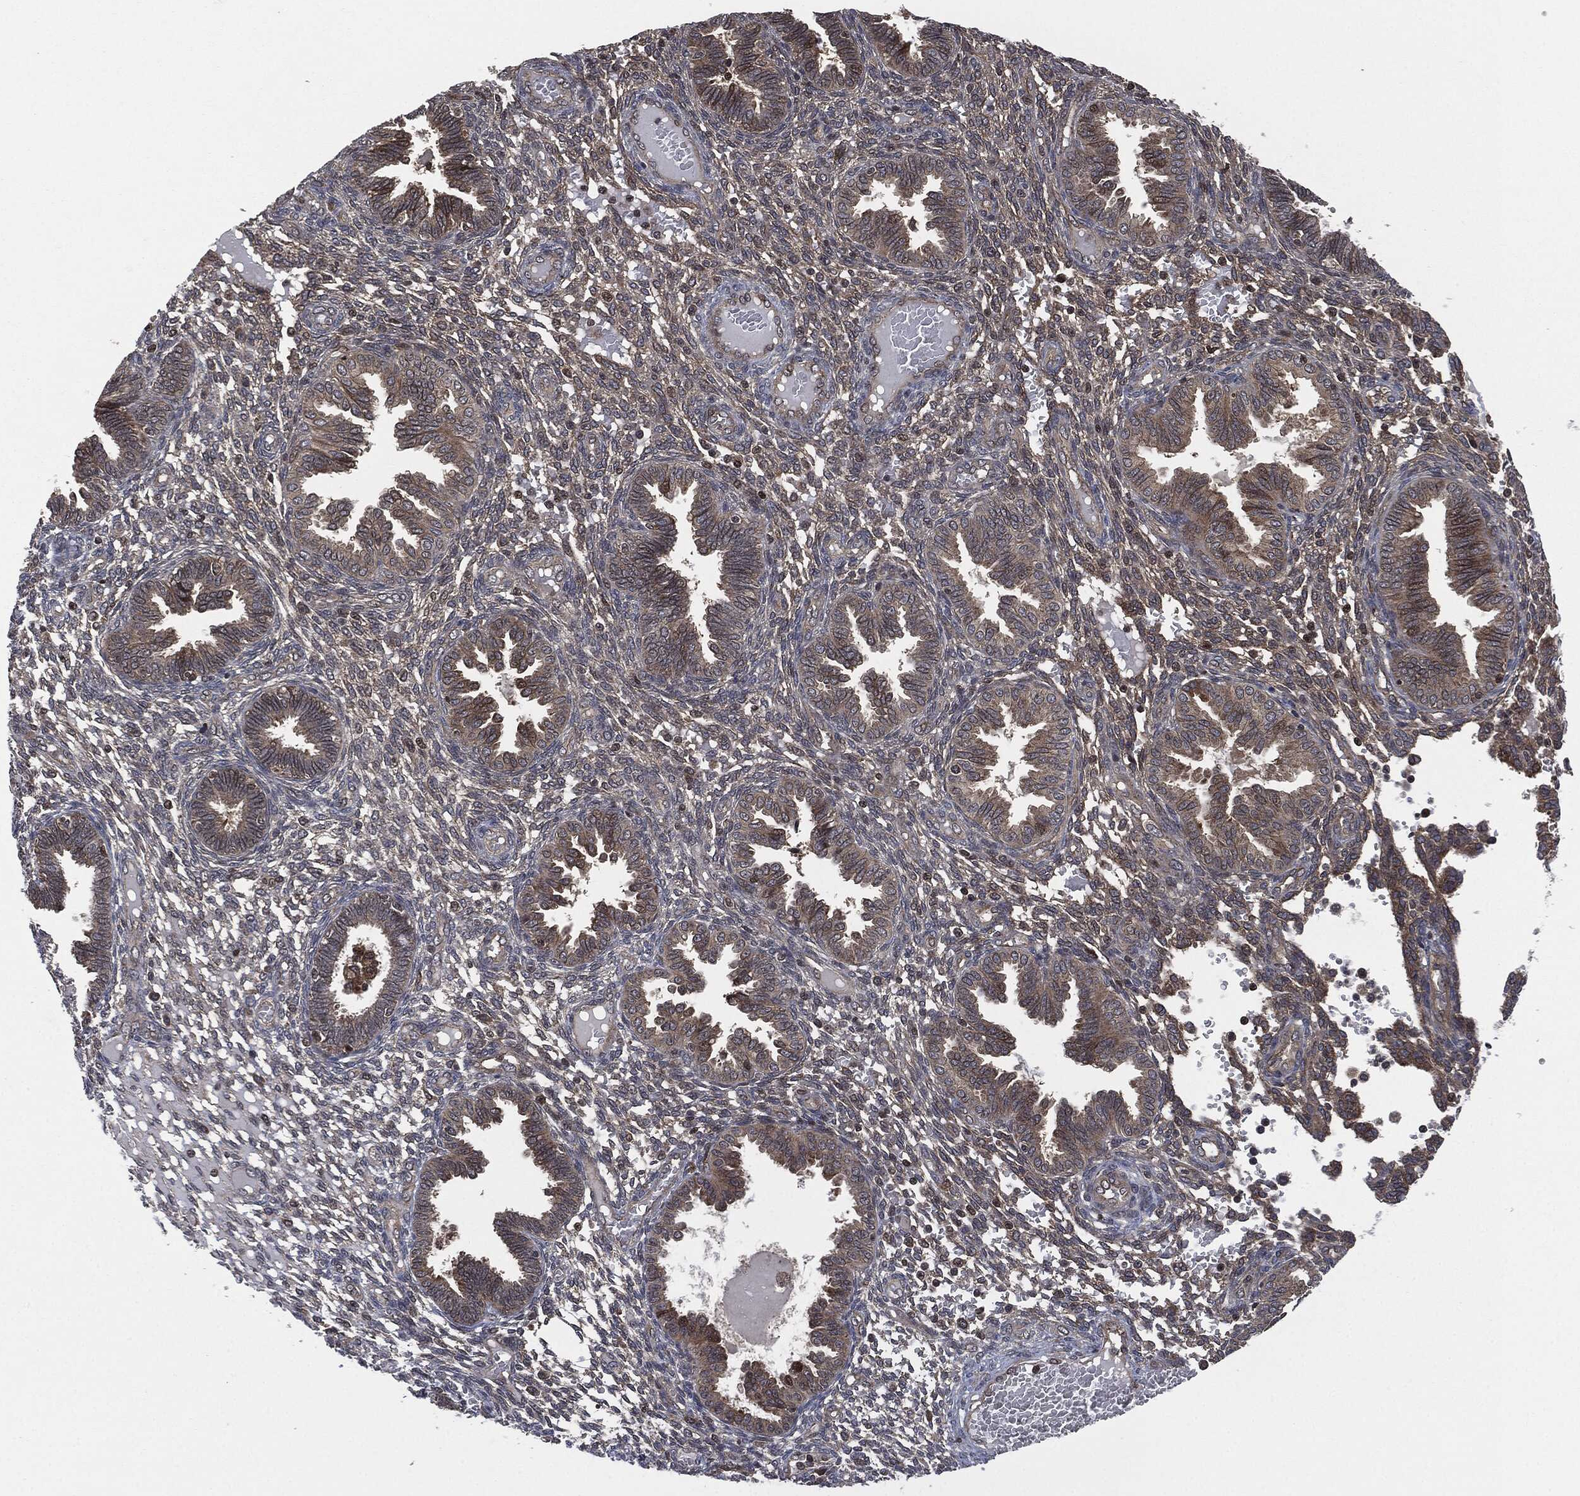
{"staining": {"intensity": "negative", "quantity": "none", "location": "none"}, "tissue": "endometrium", "cell_type": "Cells in endometrial stroma", "image_type": "normal", "snomed": [{"axis": "morphology", "description": "Normal tissue, NOS"}, {"axis": "topography", "description": "Endometrium"}], "caption": "Protein analysis of normal endometrium exhibits no significant expression in cells in endometrial stroma.", "gene": "HRAS", "patient": {"sex": "female", "age": 42}}